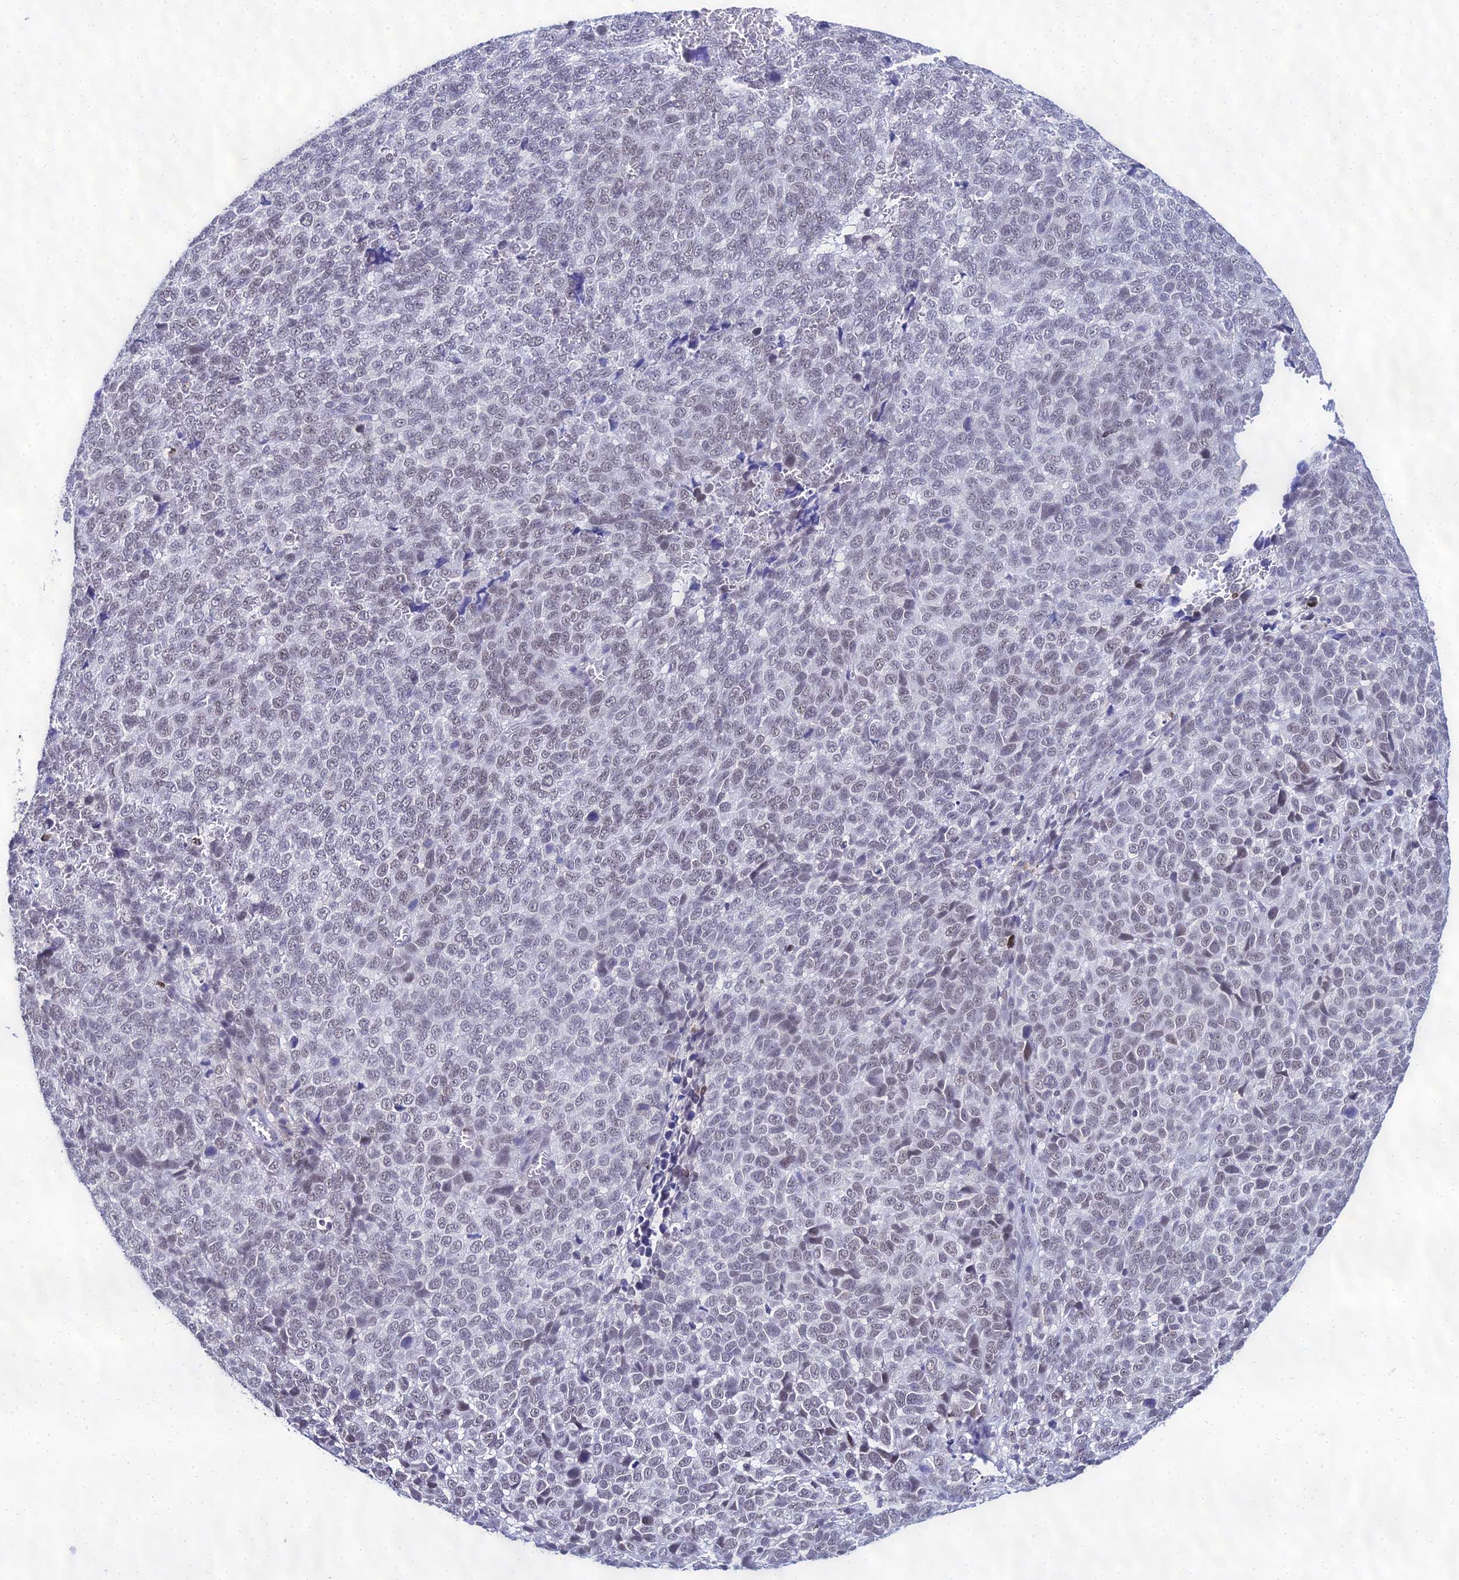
{"staining": {"intensity": "weak", "quantity": "<25%", "location": "nuclear"}, "tissue": "melanoma", "cell_type": "Tumor cells", "image_type": "cancer", "snomed": [{"axis": "morphology", "description": "Malignant melanoma, NOS"}, {"axis": "topography", "description": "Nose, NOS"}], "caption": "The histopathology image displays no significant expression in tumor cells of melanoma.", "gene": "PPP4R2", "patient": {"sex": "female", "age": 48}}